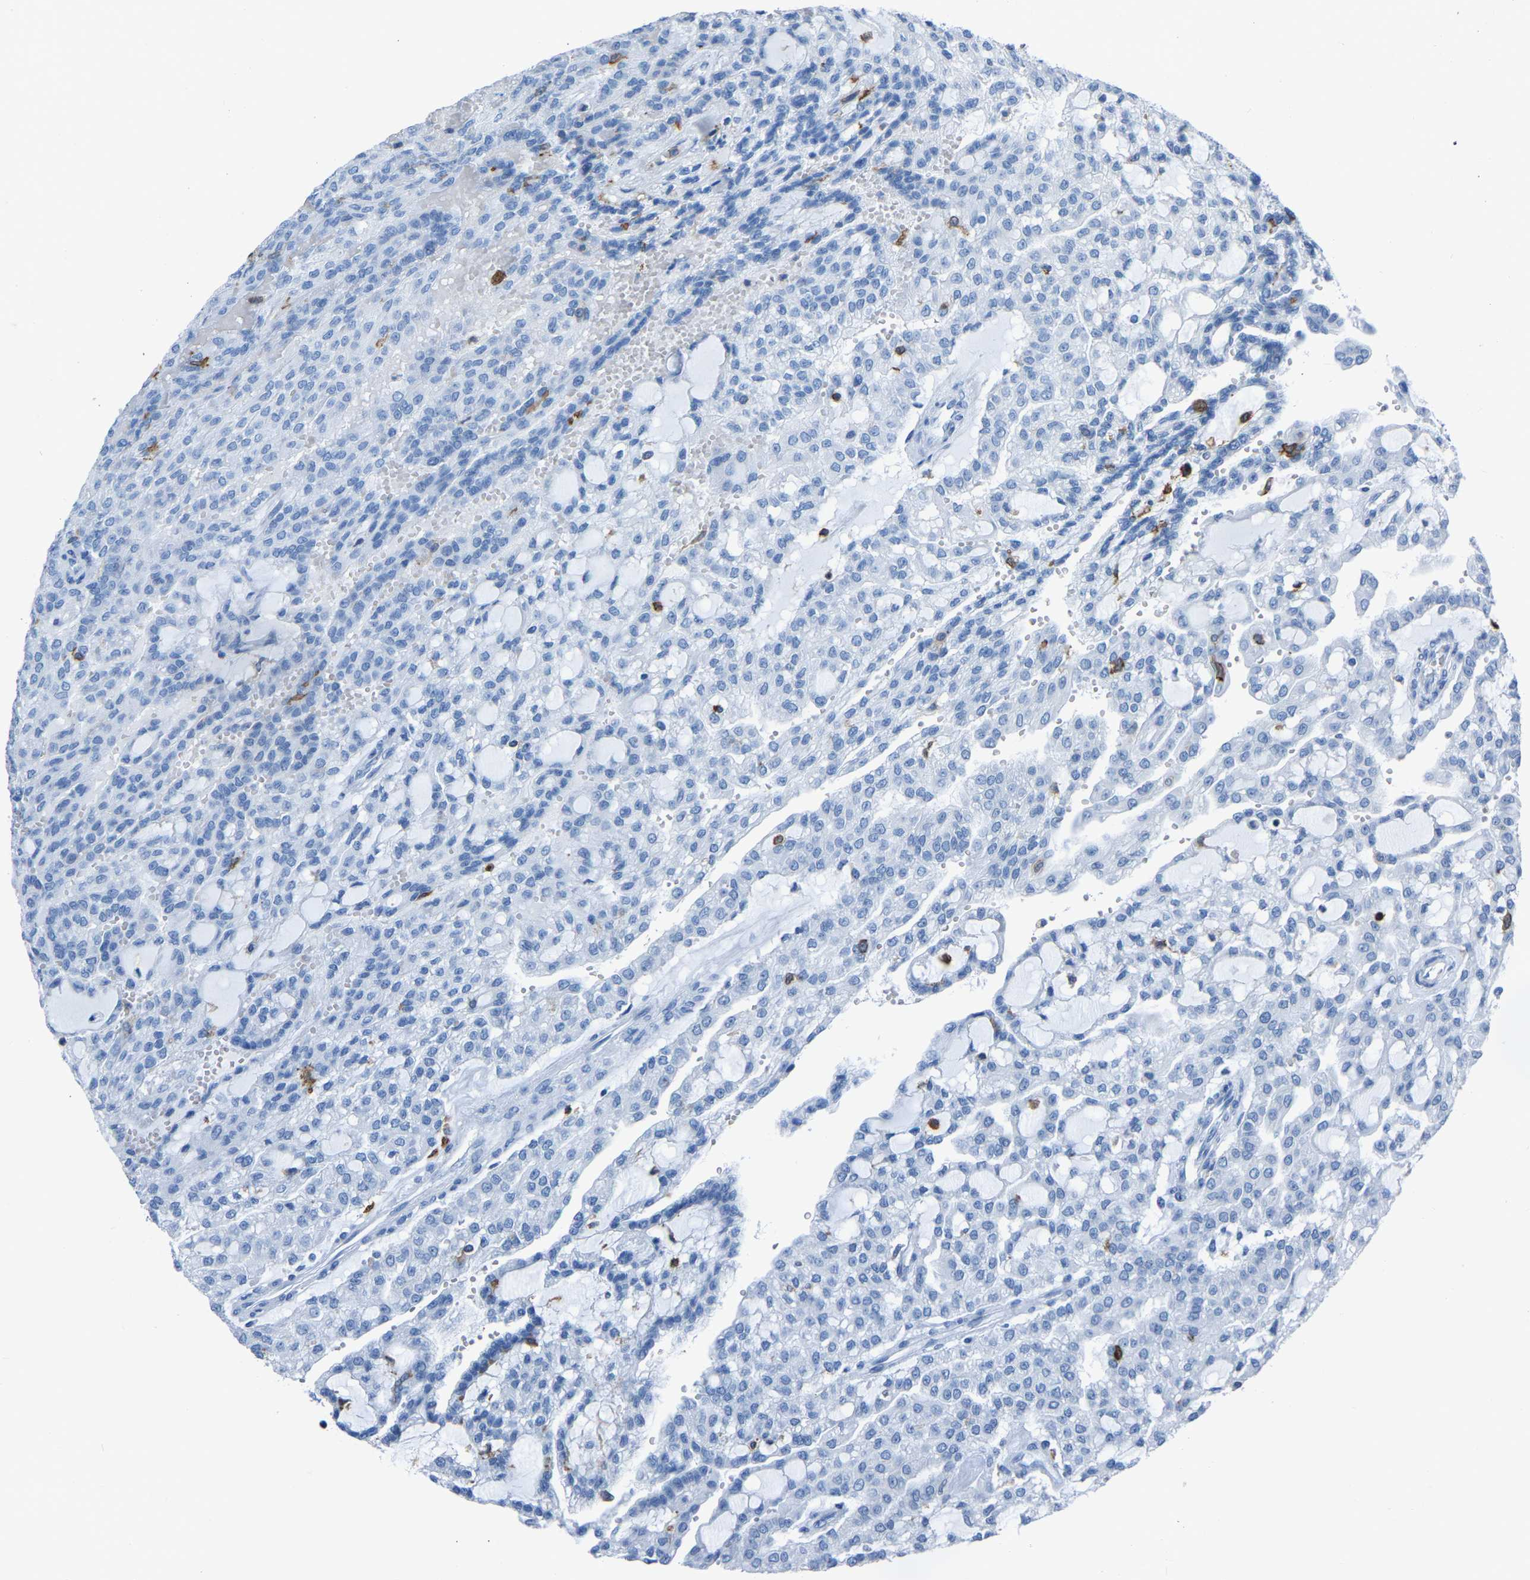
{"staining": {"intensity": "negative", "quantity": "none", "location": "none"}, "tissue": "renal cancer", "cell_type": "Tumor cells", "image_type": "cancer", "snomed": [{"axis": "morphology", "description": "Adenocarcinoma, NOS"}, {"axis": "topography", "description": "Kidney"}], "caption": "The immunohistochemistry histopathology image has no significant staining in tumor cells of renal cancer tissue. The staining was performed using DAB to visualize the protein expression in brown, while the nuclei were stained in blue with hematoxylin (Magnification: 20x).", "gene": "LSP1", "patient": {"sex": "male", "age": 63}}